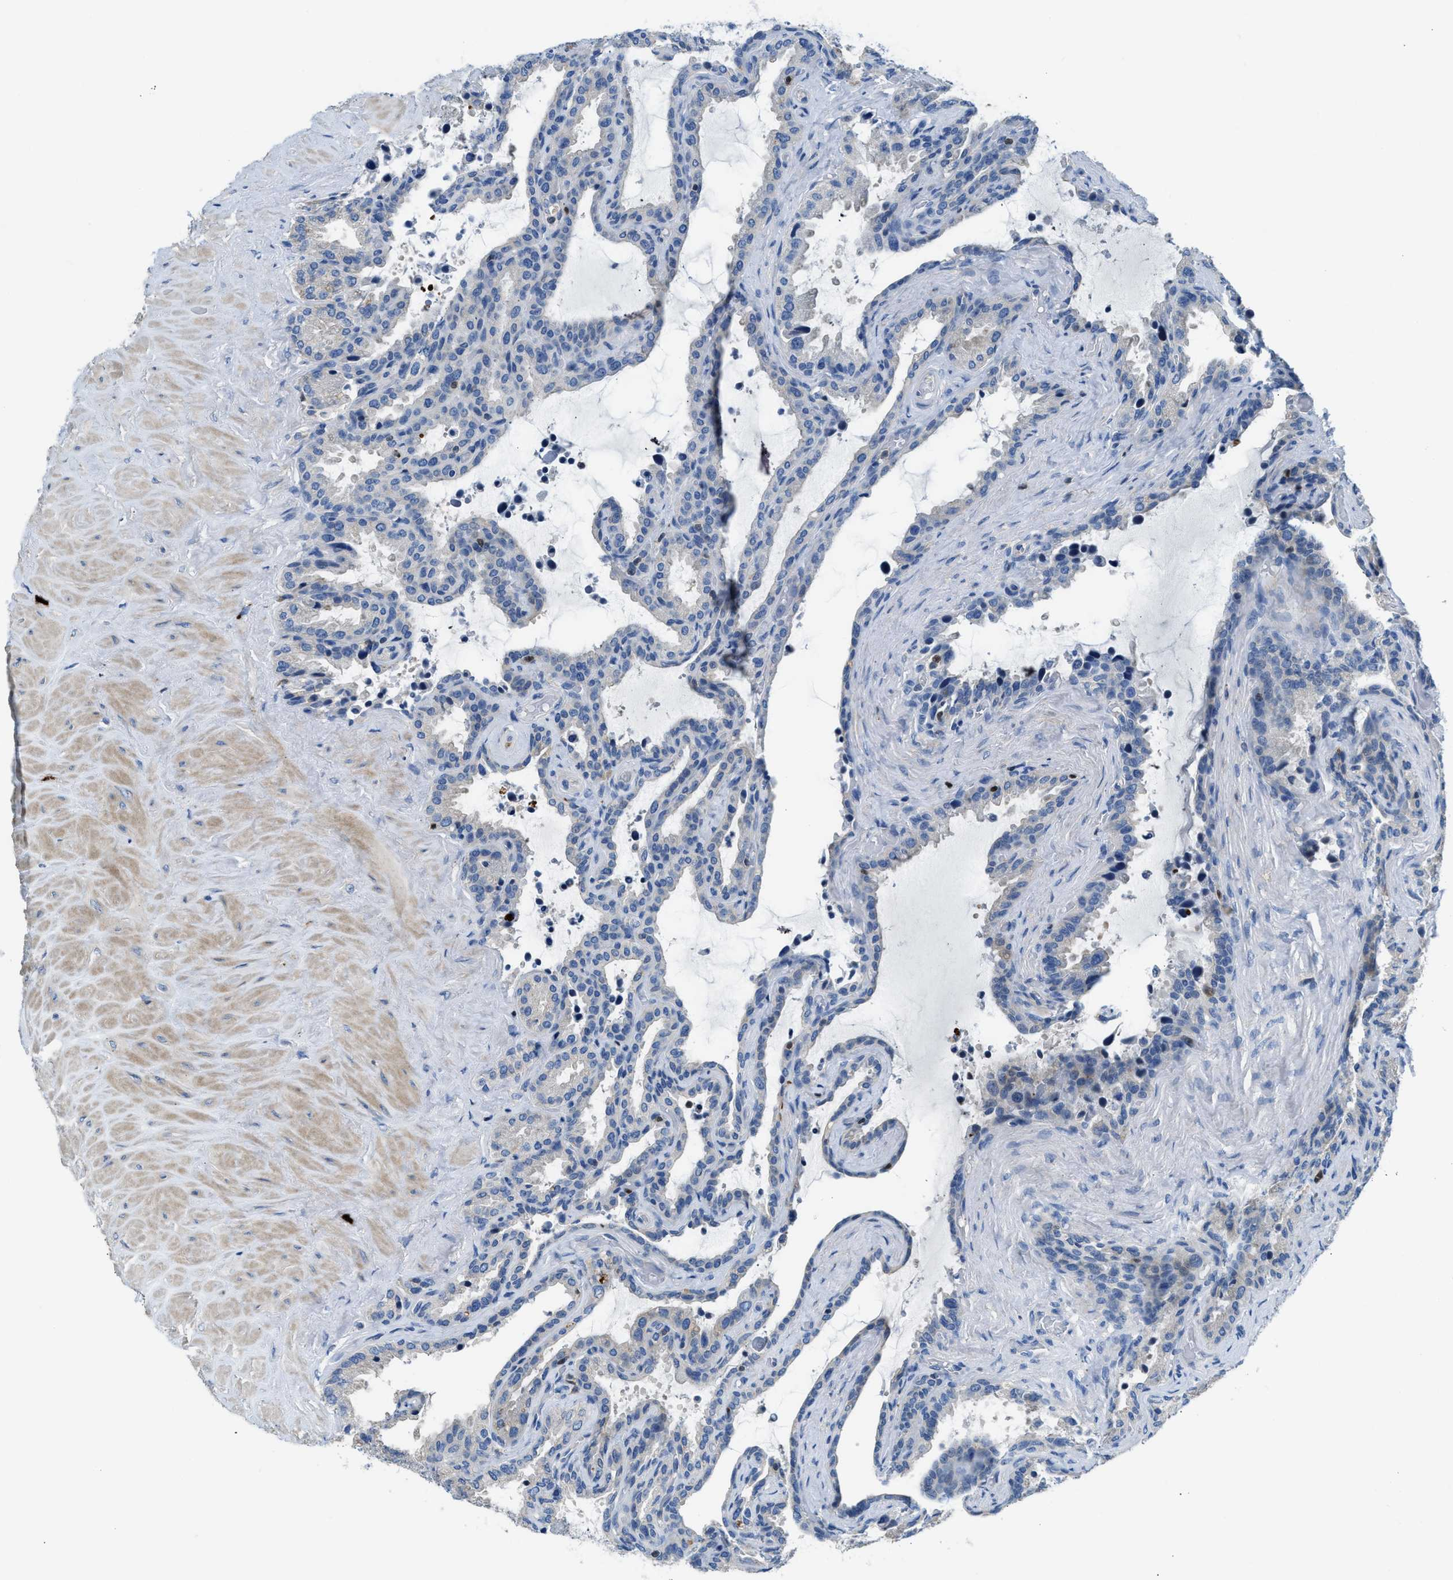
{"staining": {"intensity": "negative", "quantity": "none", "location": "none"}, "tissue": "seminal vesicle", "cell_type": "Glandular cells", "image_type": "normal", "snomed": [{"axis": "morphology", "description": "Normal tissue, NOS"}, {"axis": "topography", "description": "Seminal veicle"}], "caption": "This micrograph is of unremarkable seminal vesicle stained with immunohistochemistry to label a protein in brown with the nuclei are counter-stained blue. There is no staining in glandular cells. The staining is performed using DAB brown chromogen with nuclei counter-stained in using hematoxylin.", "gene": "TOX", "patient": {"sex": "male", "age": 46}}